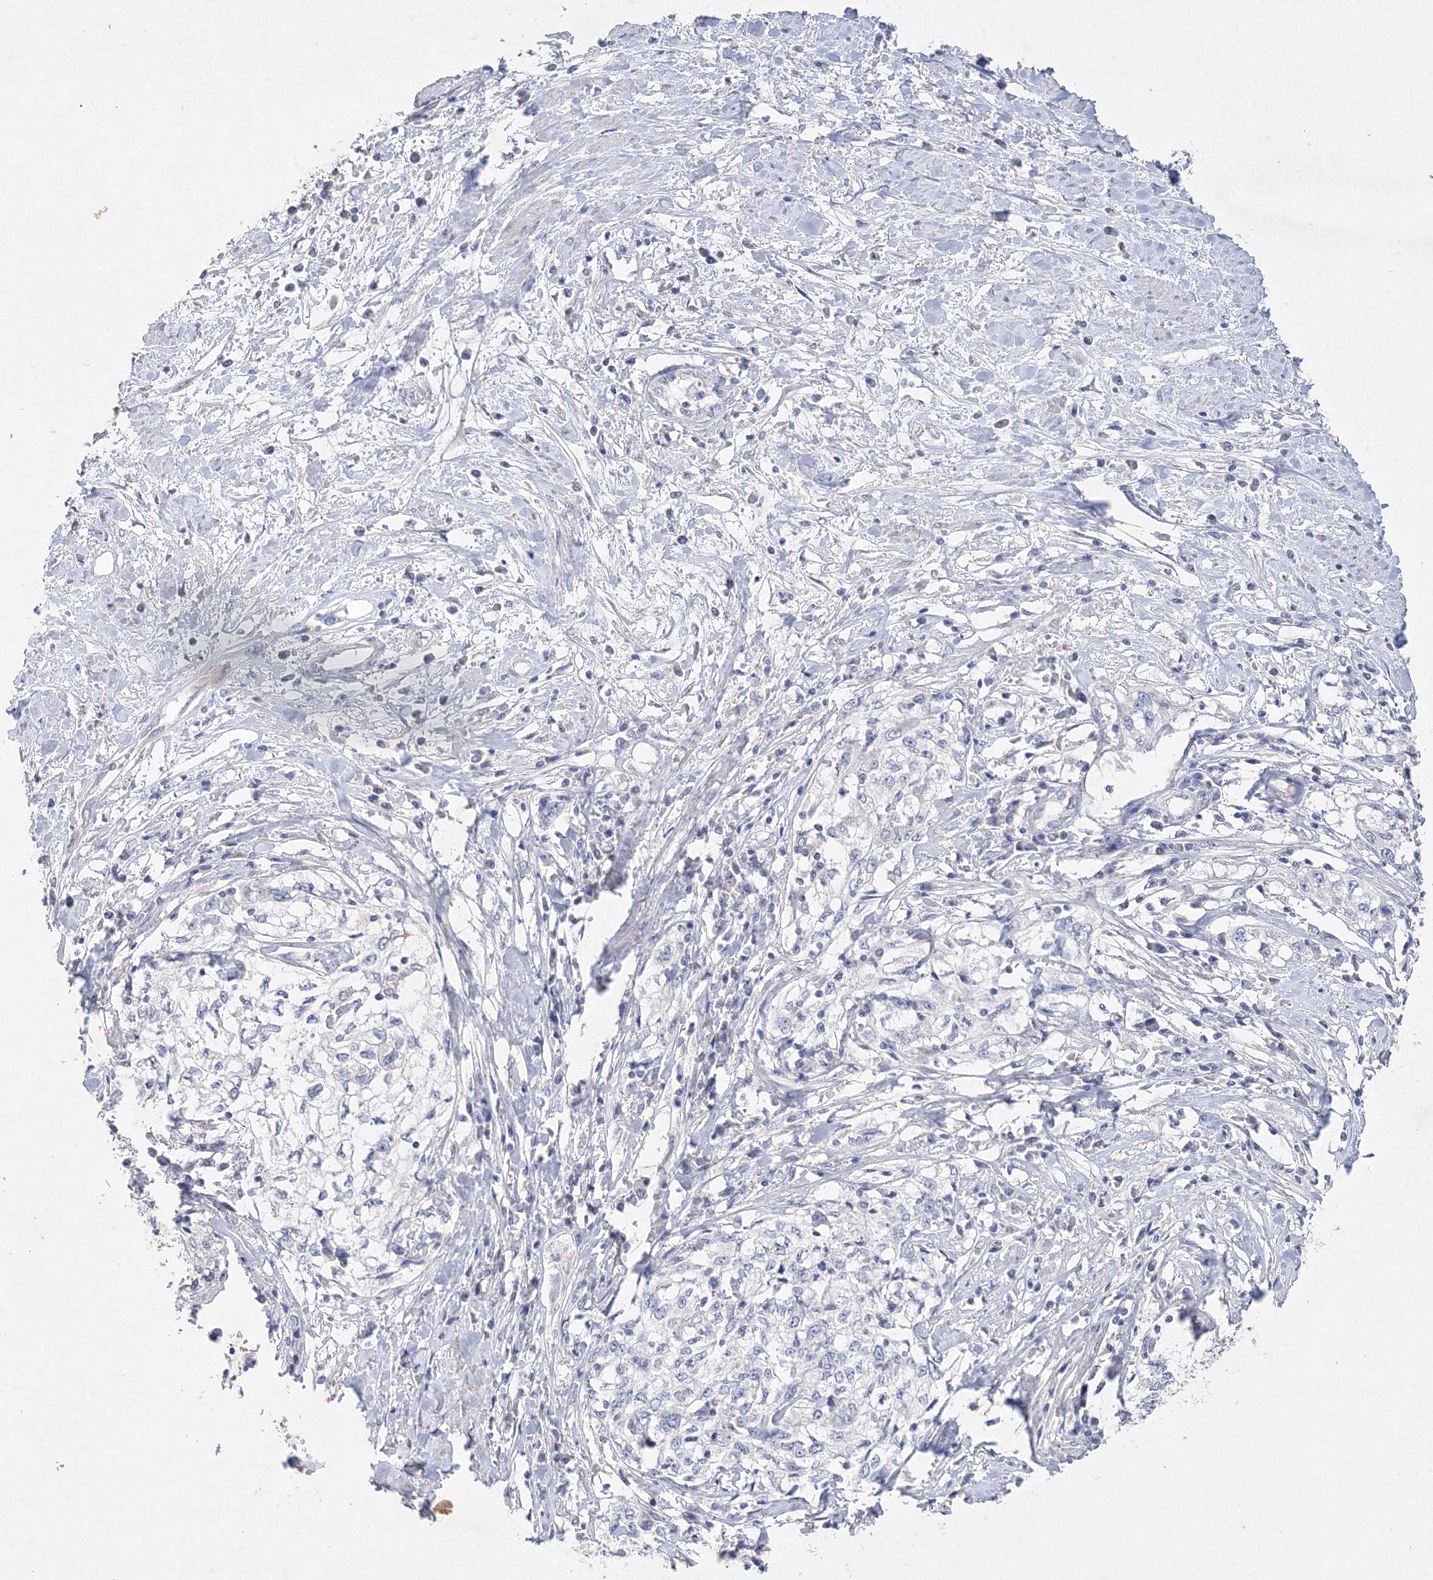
{"staining": {"intensity": "negative", "quantity": "none", "location": "none"}, "tissue": "cervical cancer", "cell_type": "Tumor cells", "image_type": "cancer", "snomed": [{"axis": "morphology", "description": "Squamous cell carcinoma, NOS"}, {"axis": "topography", "description": "Cervix"}], "caption": "High power microscopy micrograph of an IHC histopathology image of cervical squamous cell carcinoma, revealing no significant expression in tumor cells.", "gene": "GLS", "patient": {"sex": "female", "age": 57}}